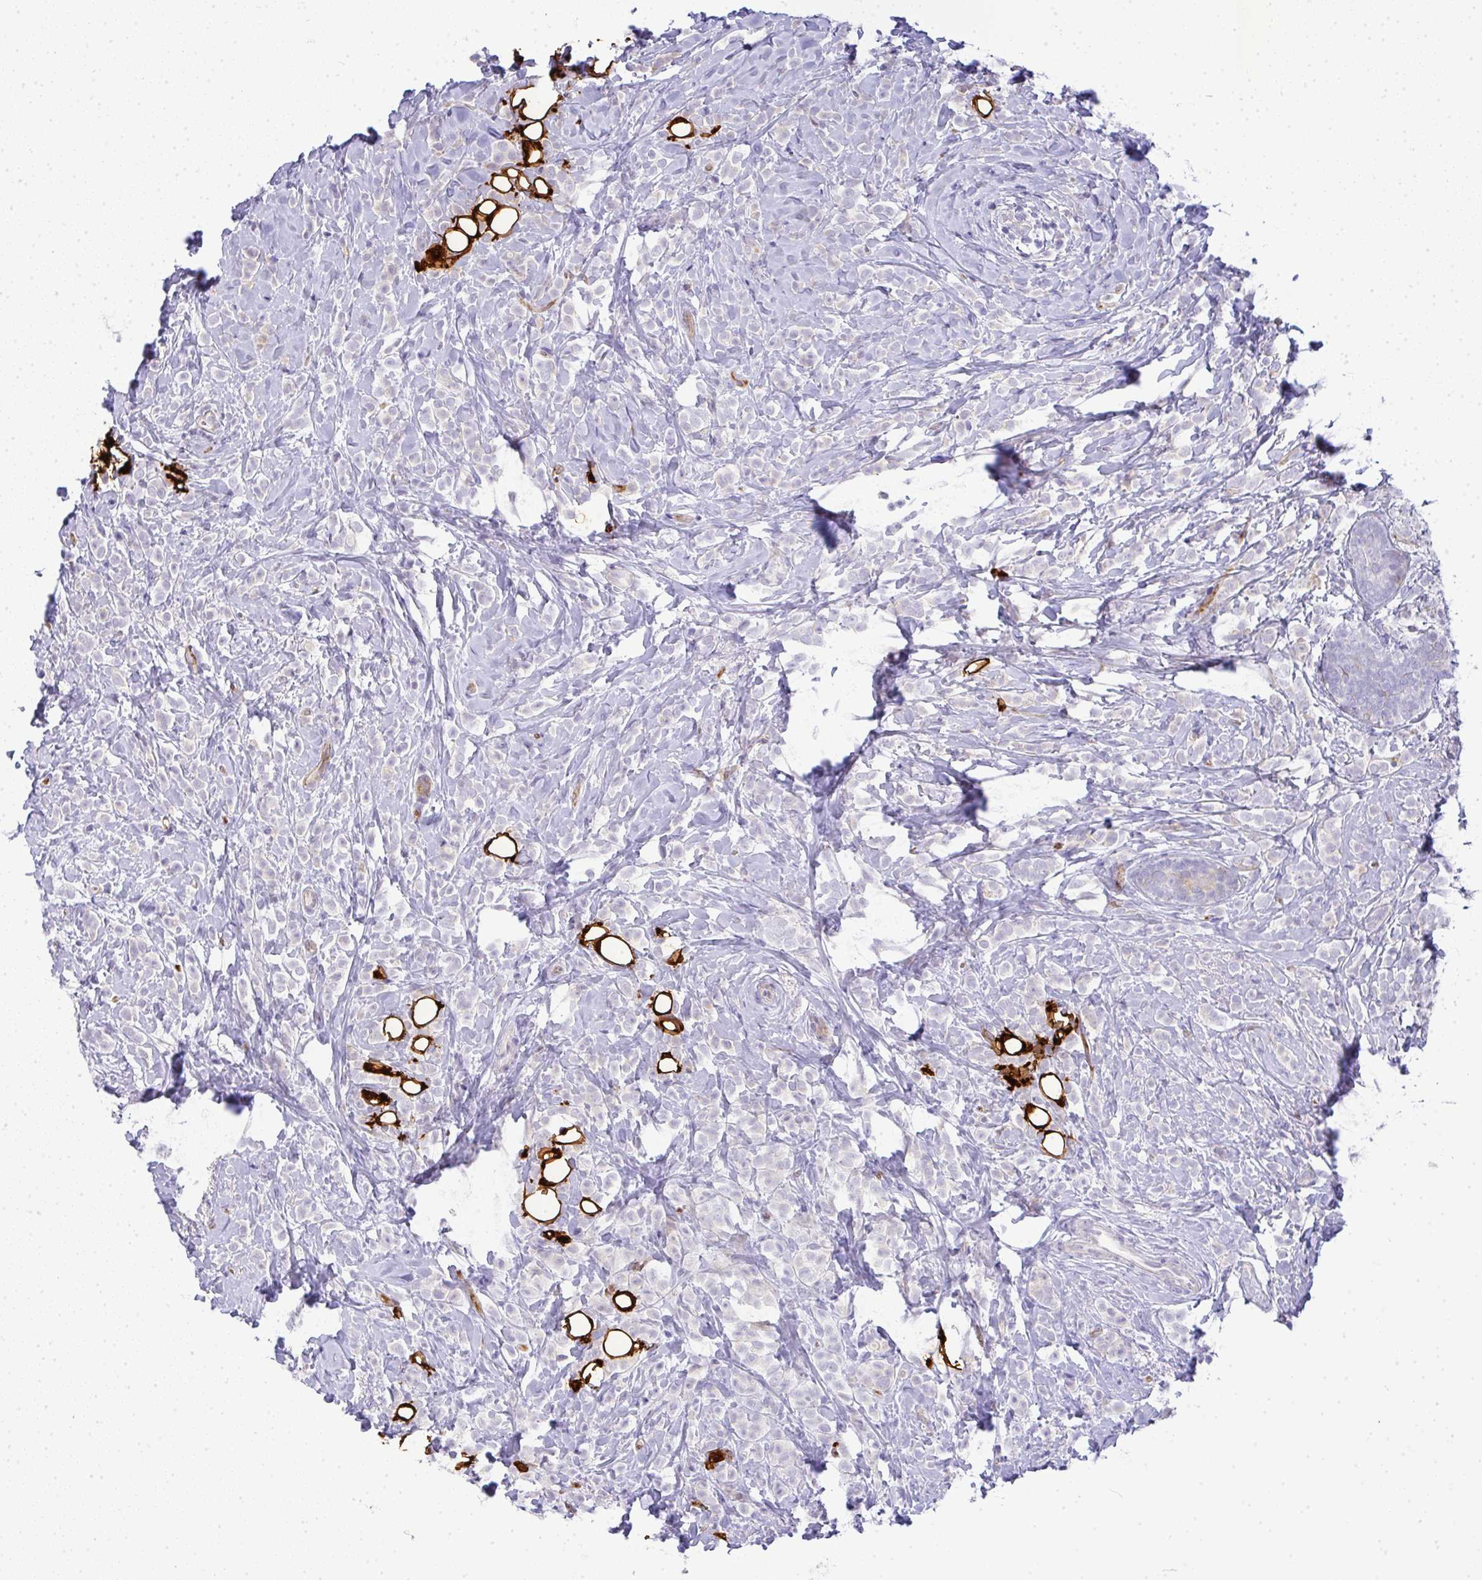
{"staining": {"intensity": "negative", "quantity": "none", "location": "none"}, "tissue": "breast cancer", "cell_type": "Tumor cells", "image_type": "cancer", "snomed": [{"axis": "morphology", "description": "Lobular carcinoma"}, {"axis": "topography", "description": "Breast"}], "caption": "This photomicrograph is of breast cancer stained with immunohistochemistry (IHC) to label a protein in brown with the nuclei are counter-stained blue. There is no positivity in tumor cells.", "gene": "LIPE", "patient": {"sex": "female", "age": 49}}